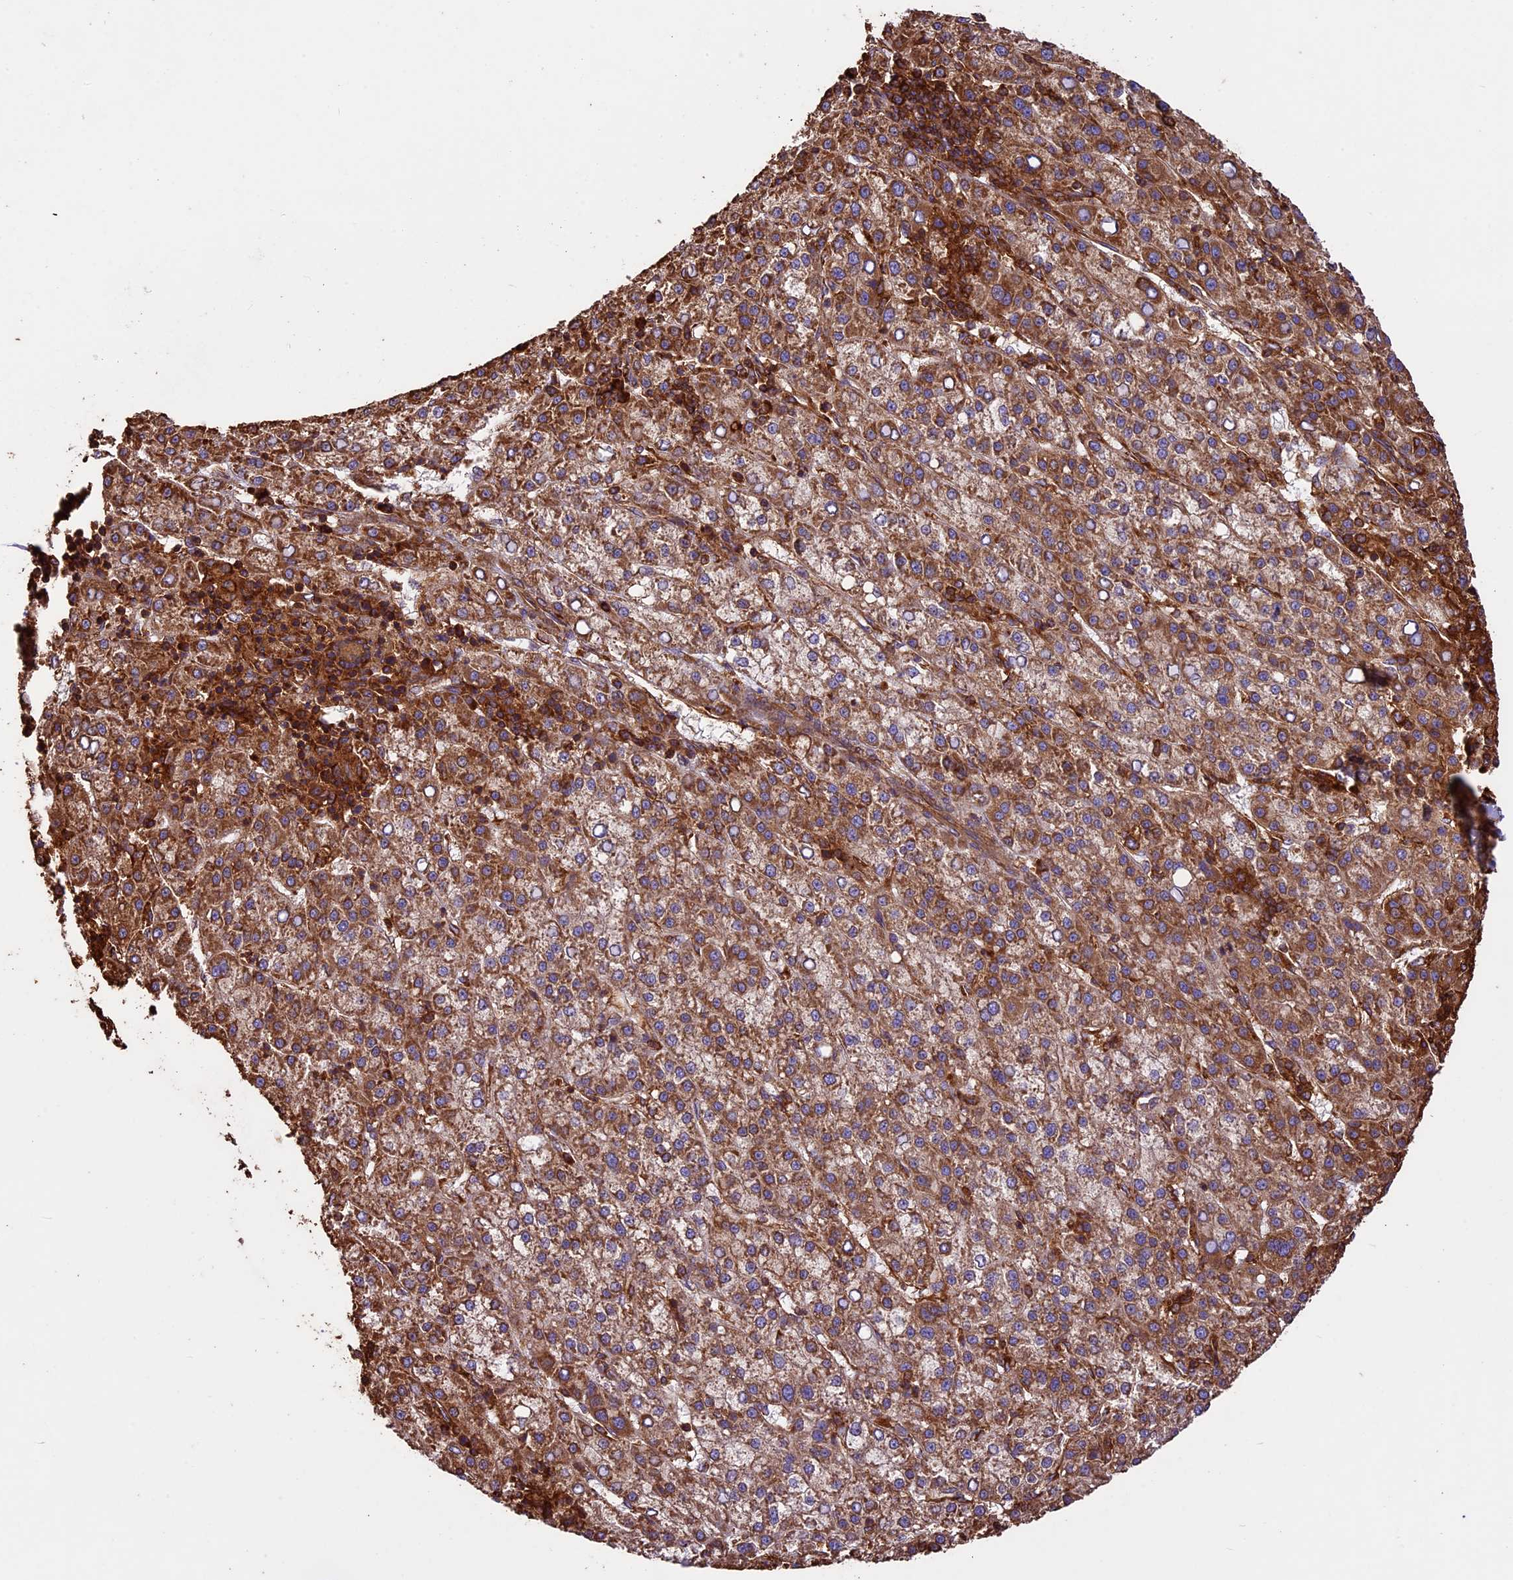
{"staining": {"intensity": "strong", "quantity": ">75%", "location": "cytoplasmic/membranous"}, "tissue": "liver cancer", "cell_type": "Tumor cells", "image_type": "cancer", "snomed": [{"axis": "morphology", "description": "Carcinoma, Hepatocellular, NOS"}, {"axis": "topography", "description": "Liver"}], "caption": "Brown immunohistochemical staining in hepatocellular carcinoma (liver) reveals strong cytoplasmic/membranous staining in approximately >75% of tumor cells. (DAB IHC with brightfield microscopy, high magnification).", "gene": "KARS1", "patient": {"sex": "female", "age": 58}}